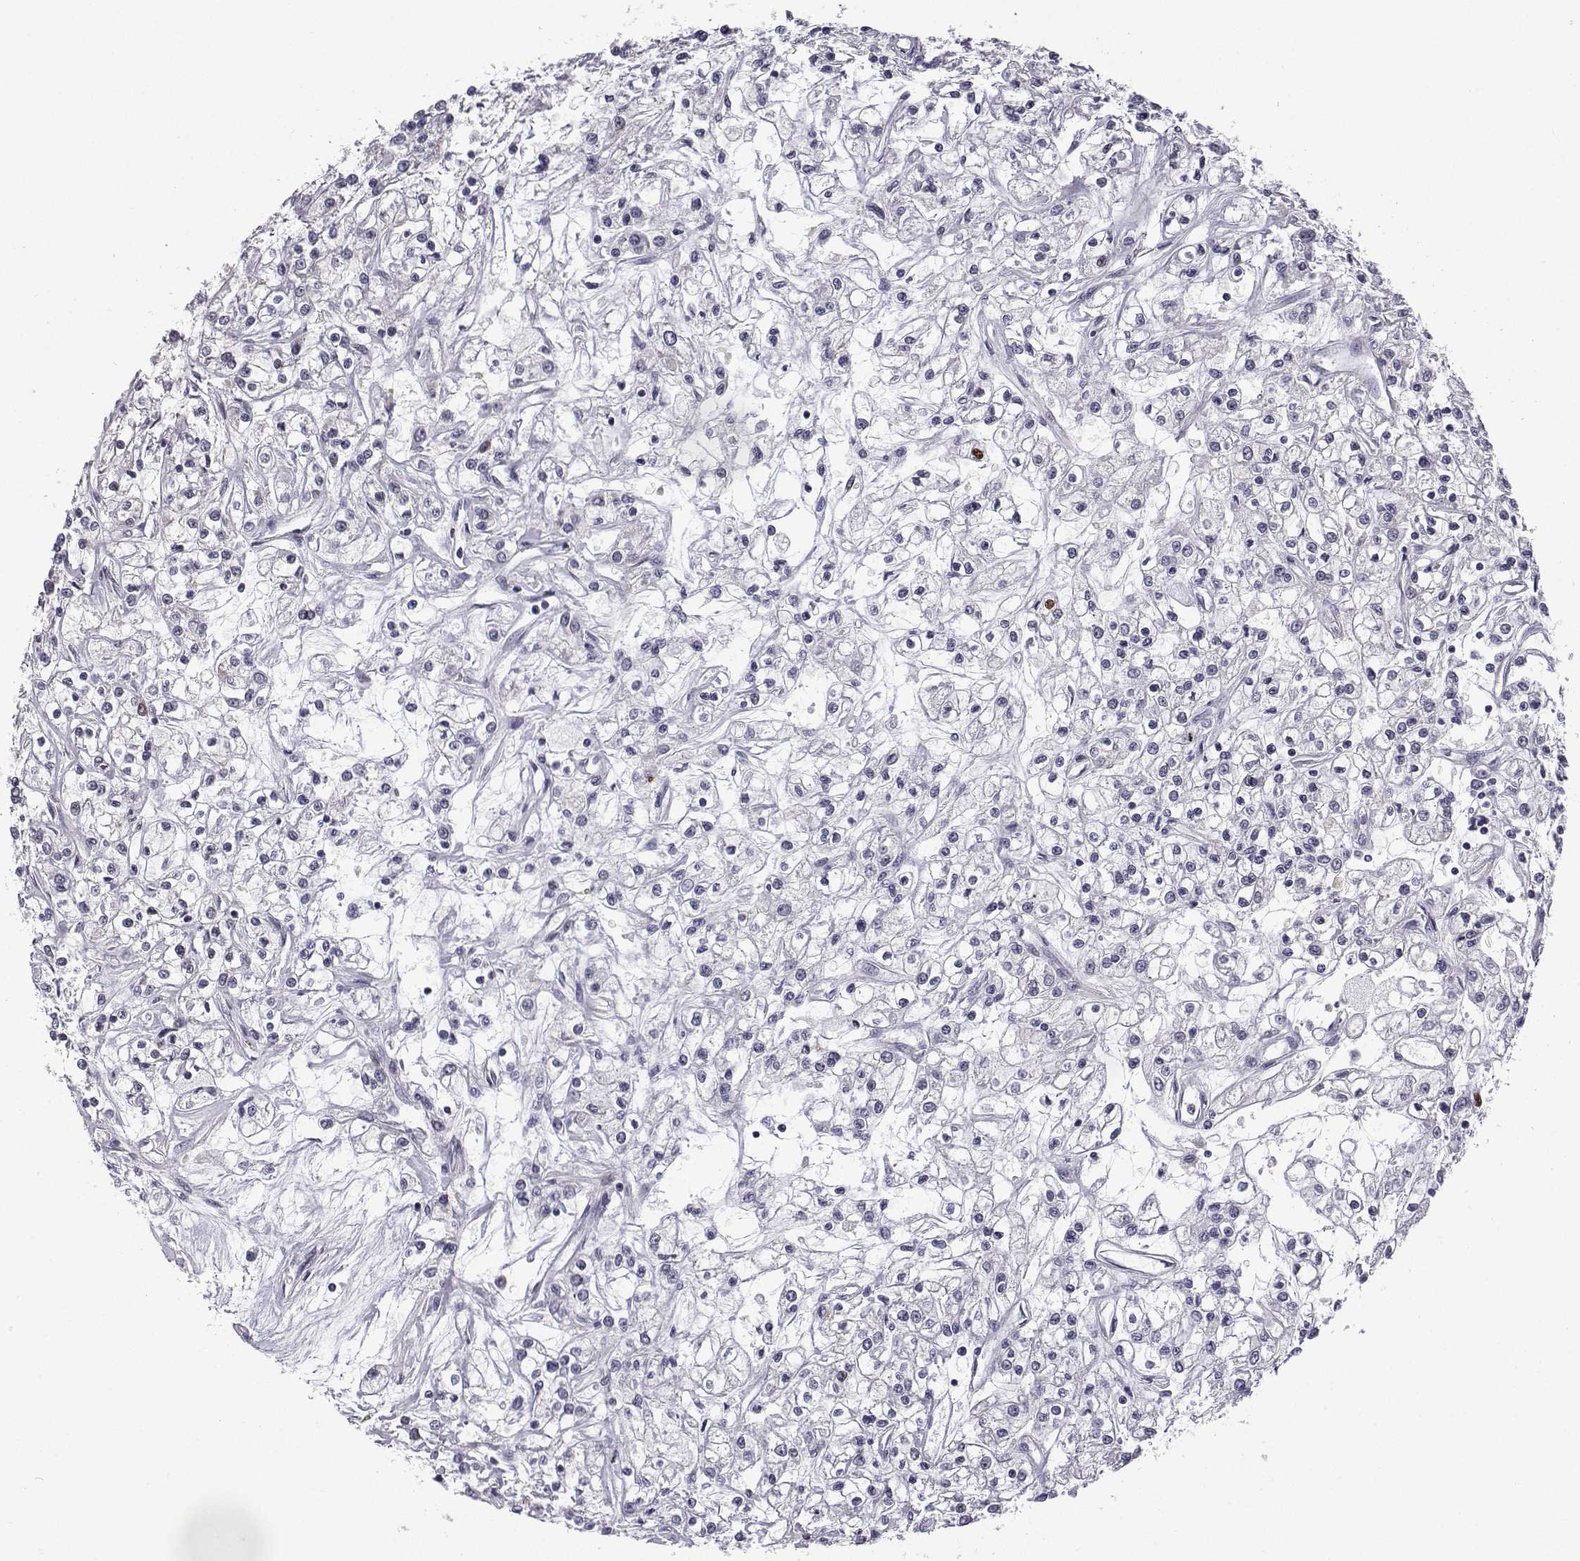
{"staining": {"intensity": "negative", "quantity": "none", "location": "none"}, "tissue": "renal cancer", "cell_type": "Tumor cells", "image_type": "cancer", "snomed": [{"axis": "morphology", "description": "Adenocarcinoma, NOS"}, {"axis": "topography", "description": "Kidney"}], "caption": "This is an IHC micrograph of human adenocarcinoma (renal). There is no staining in tumor cells.", "gene": "PHGDH", "patient": {"sex": "female", "age": 59}}